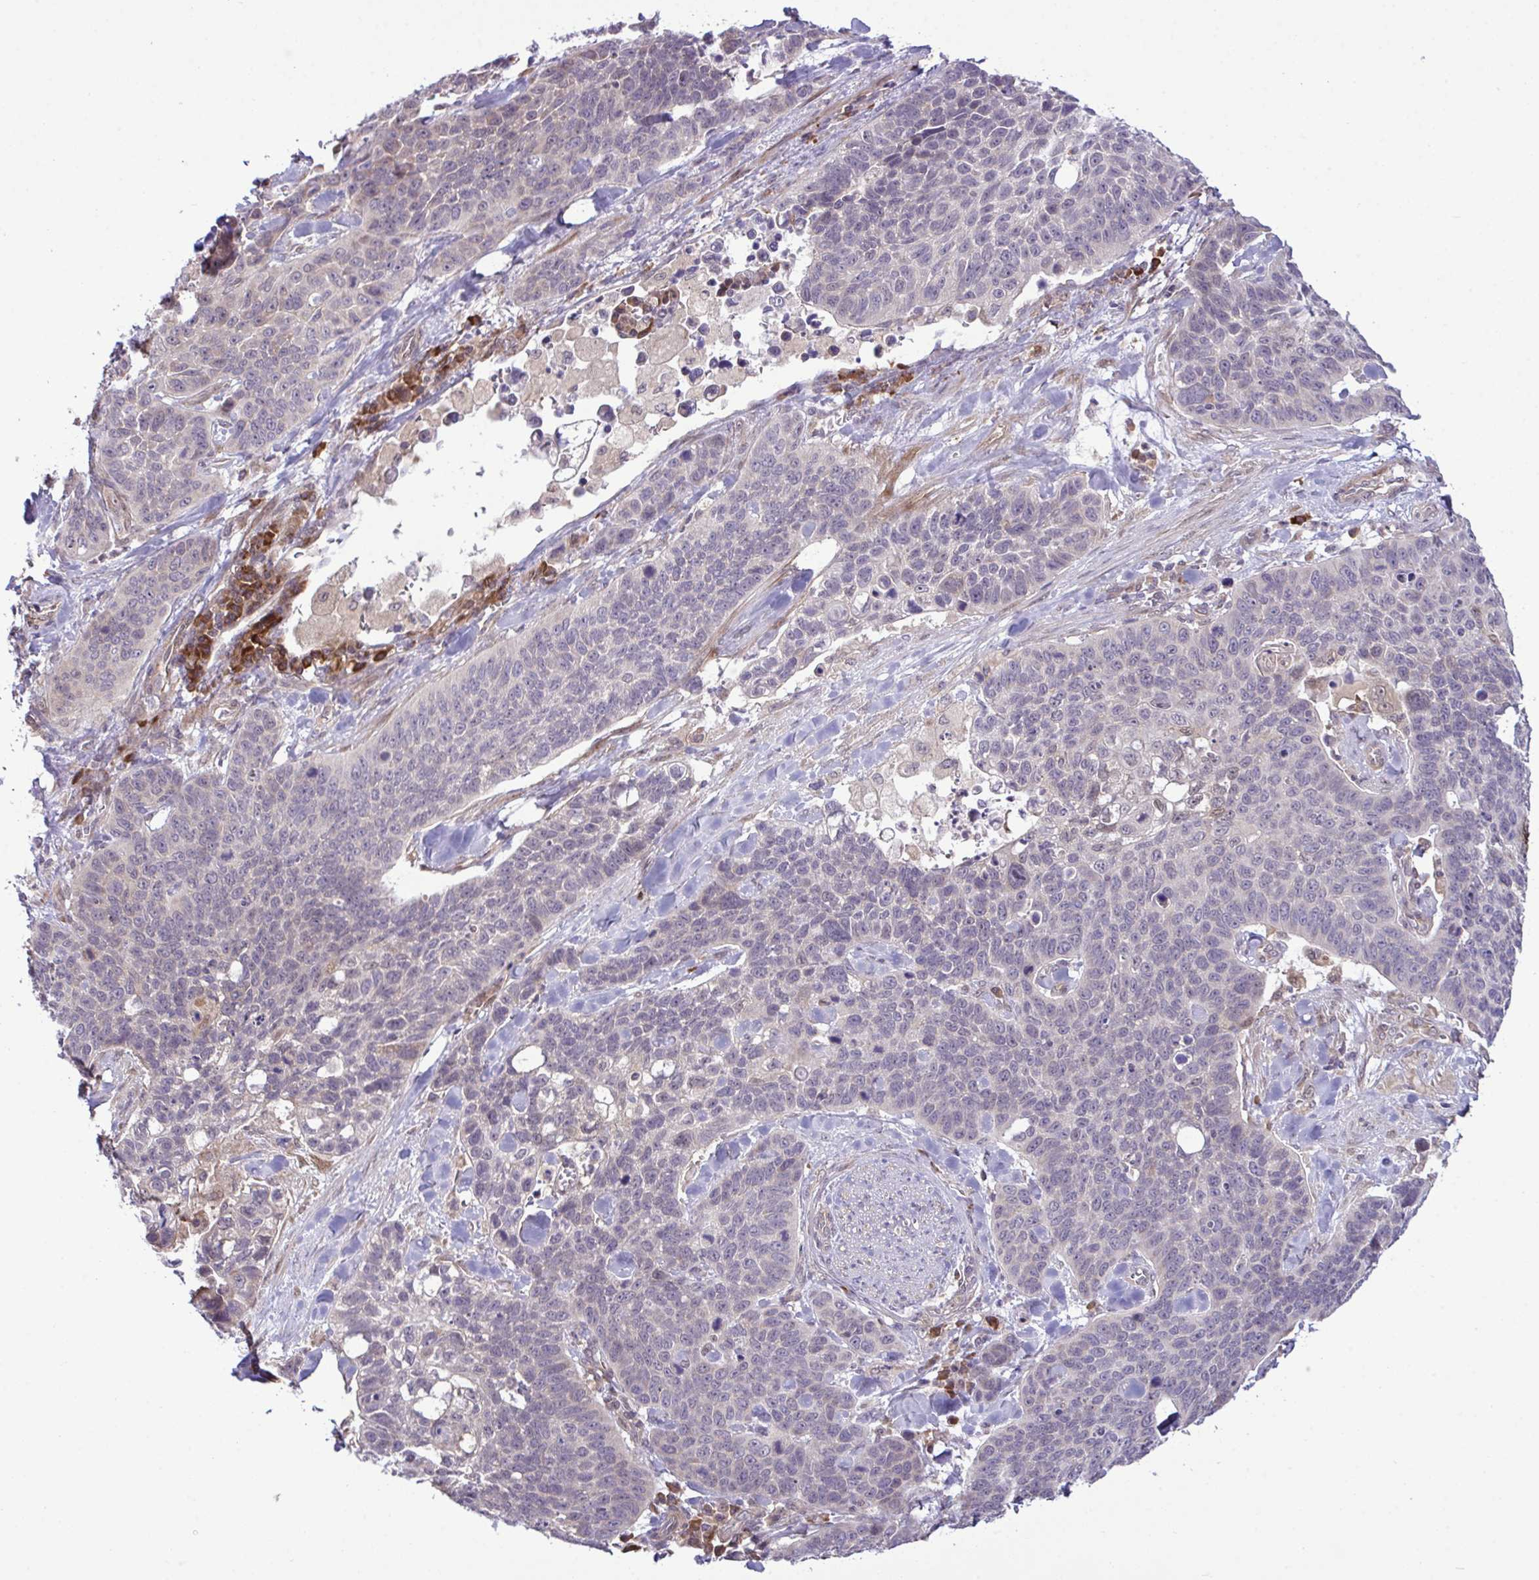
{"staining": {"intensity": "negative", "quantity": "none", "location": "none"}, "tissue": "lung cancer", "cell_type": "Tumor cells", "image_type": "cancer", "snomed": [{"axis": "morphology", "description": "Squamous cell carcinoma, NOS"}, {"axis": "topography", "description": "Lung"}], "caption": "The histopathology image displays no significant expression in tumor cells of lung cancer. (Stains: DAB (3,3'-diaminobenzidine) immunohistochemistry (IHC) with hematoxylin counter stain, Microscopy: brightfield microscopy at high magnification).", "gene": "CMPK1", "patient": {"sex": "male", "age": 62}}